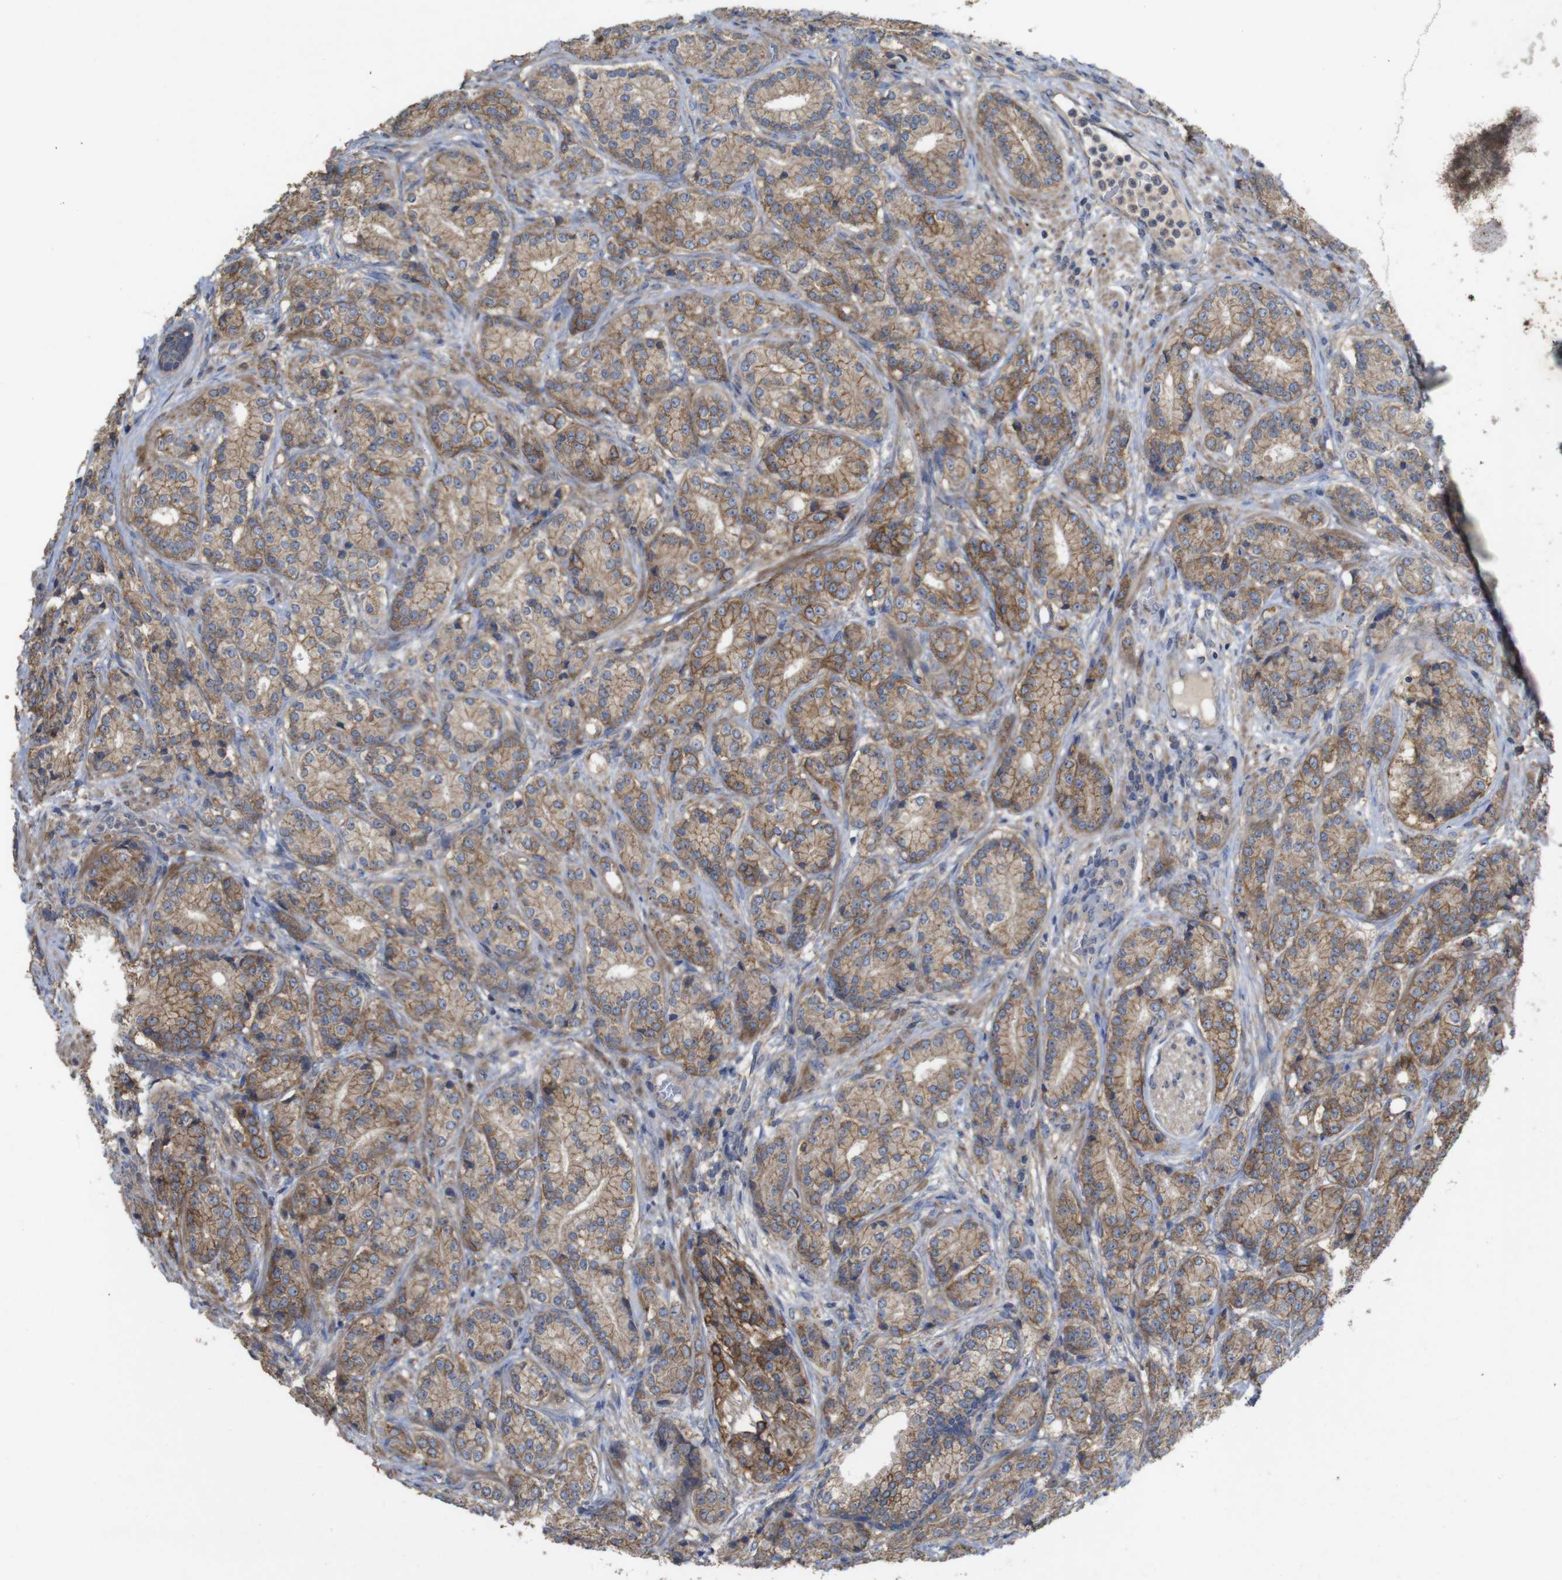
{"staining": {"intensity": "moderate", "quantity": ">75%", "location": "cytoplasmic/membranous"}, "tissue": "prostate cancer", "cell_type": "Tumor cells", "image_type": "cancer", "snomed": [{"axis": "morphology", "description": "Adenocarcinoma, High grade"}, {"axis": "topography", "description": "Prostate"}], "caption": "High-magnification brightfield microscopy of prostate cancer (high-grade adenocarcinoma) stained with DAB (3,3'-diaminobenzidine) (brown) and counterstained with hematoxylin (blue). tumor cells exhibit moderate cytoplasmic/membranous staining is present in about>75% of cells.", "gene": "KCNS3", "patient": {"sex": "male", "age": 61}}